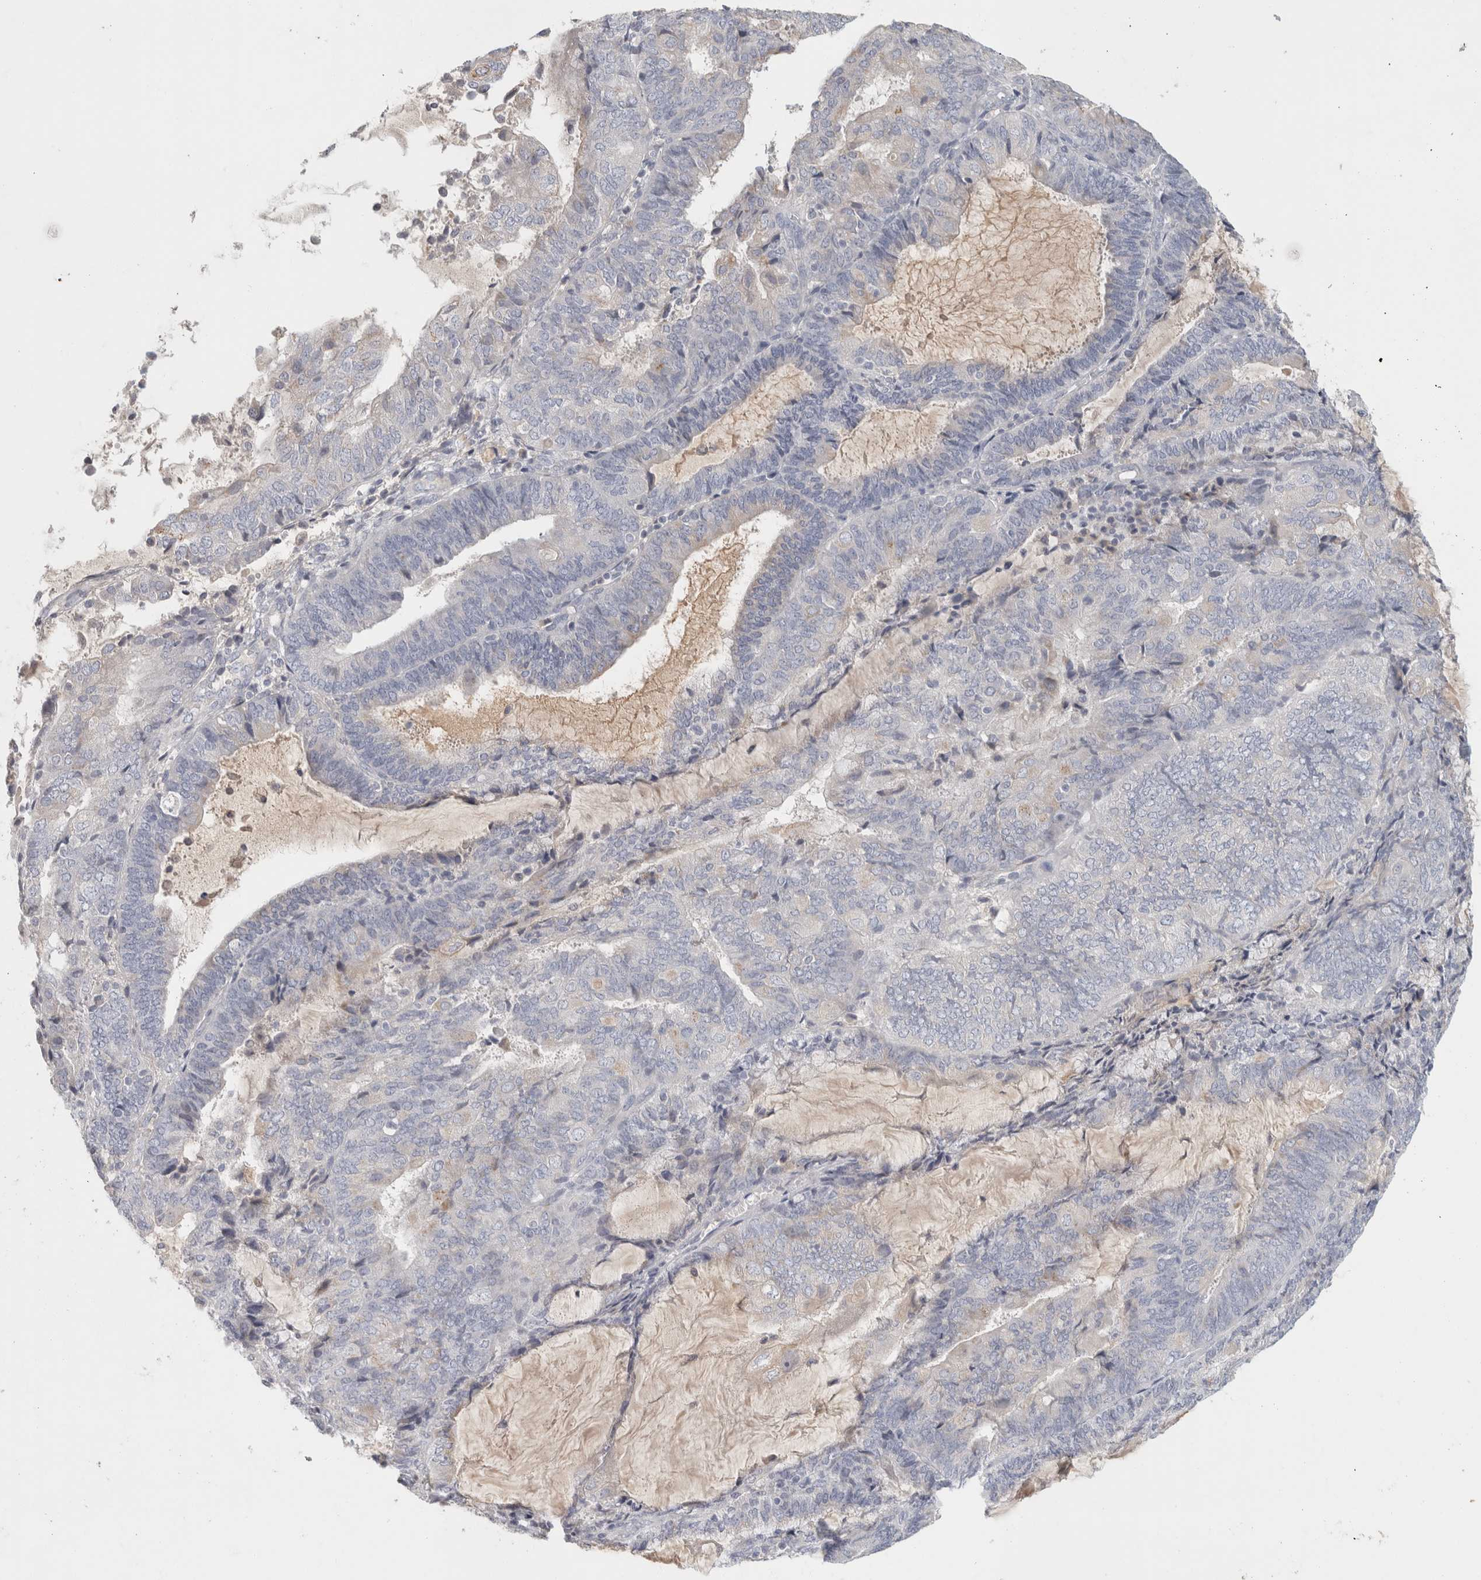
{"staining": {"intensity": "negative", "quantity": "none", "location": "none"}, "tissue": "endometrial cancer", "cell_type": "Tumor cells", "image_type": "cancer", "snomed": [{"axis": "morphology", "description": "Adenocarcinoma, NOS"}, {"axis": "topography", "description": "Endometrium"}], "caption": "The photomicrograph exhibits no staining of tumor cells in adenocarcinoma (endometrial). (DAB IHC visualized using brightfield microscopy, high magnification).", "gene": "STK31", "patient": {"sex": "female", "age": 81}}